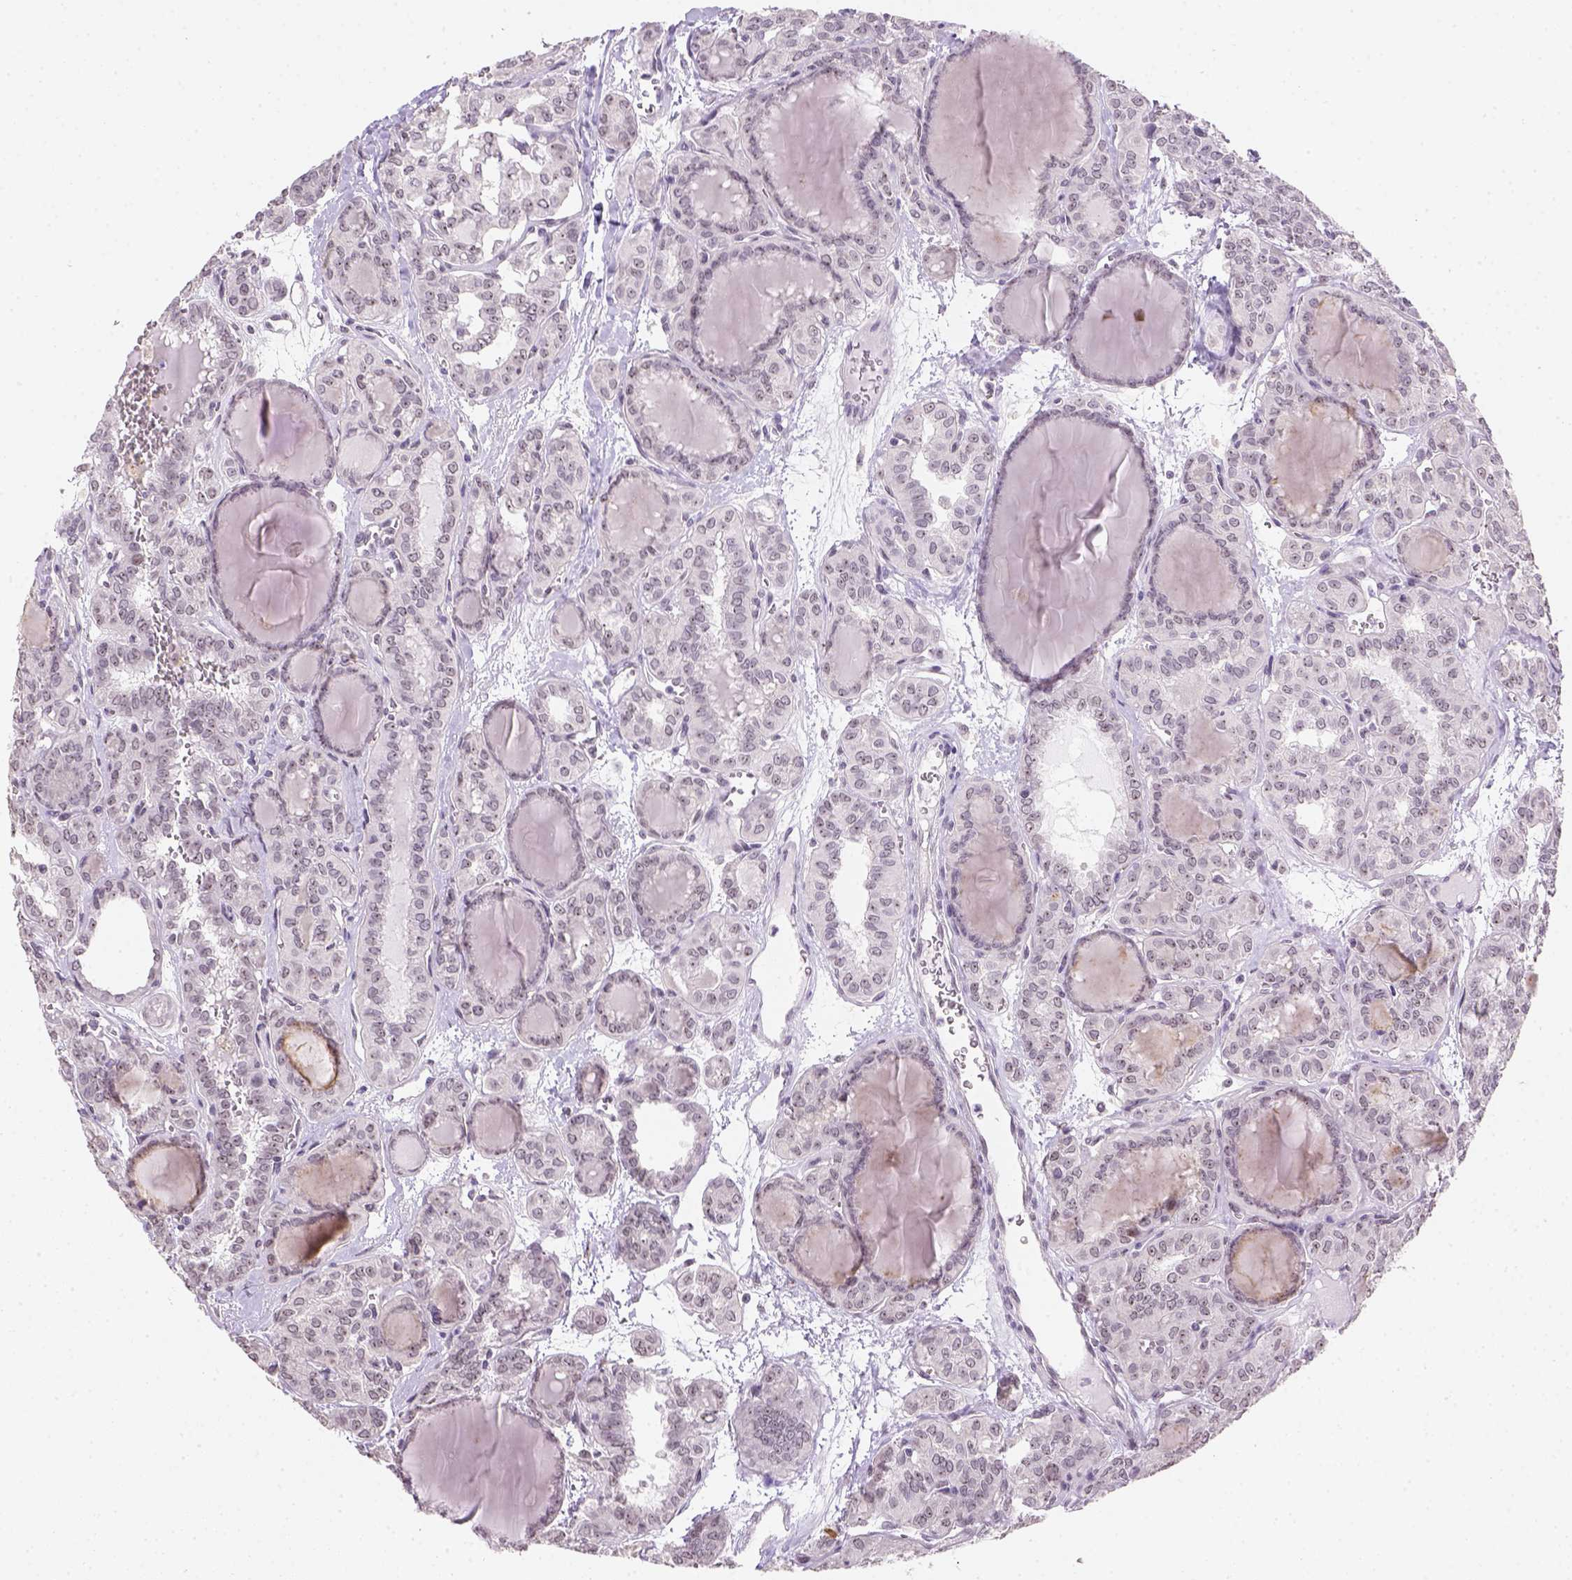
{"staining": {"intensity": "moderate", "quantity": "25%-75%", "location": "nuclear"}, "tissue": "thyroid cancer", "cell_type": "Tumor cells", "image_type": "cancer", "snomed": [{"axis": "morphology", "description": "Papillary adenocarcinoma, NOS"}, {"axis": "topography", "description": "Thyroid gland"}], "caption": "Thyroid papillary adenocarcinoma stained for a protein exhibits moderate nuclear positivity in tumor cells.", "gene": "DDX50", "patient": {"sex": "female", "age": 41}}